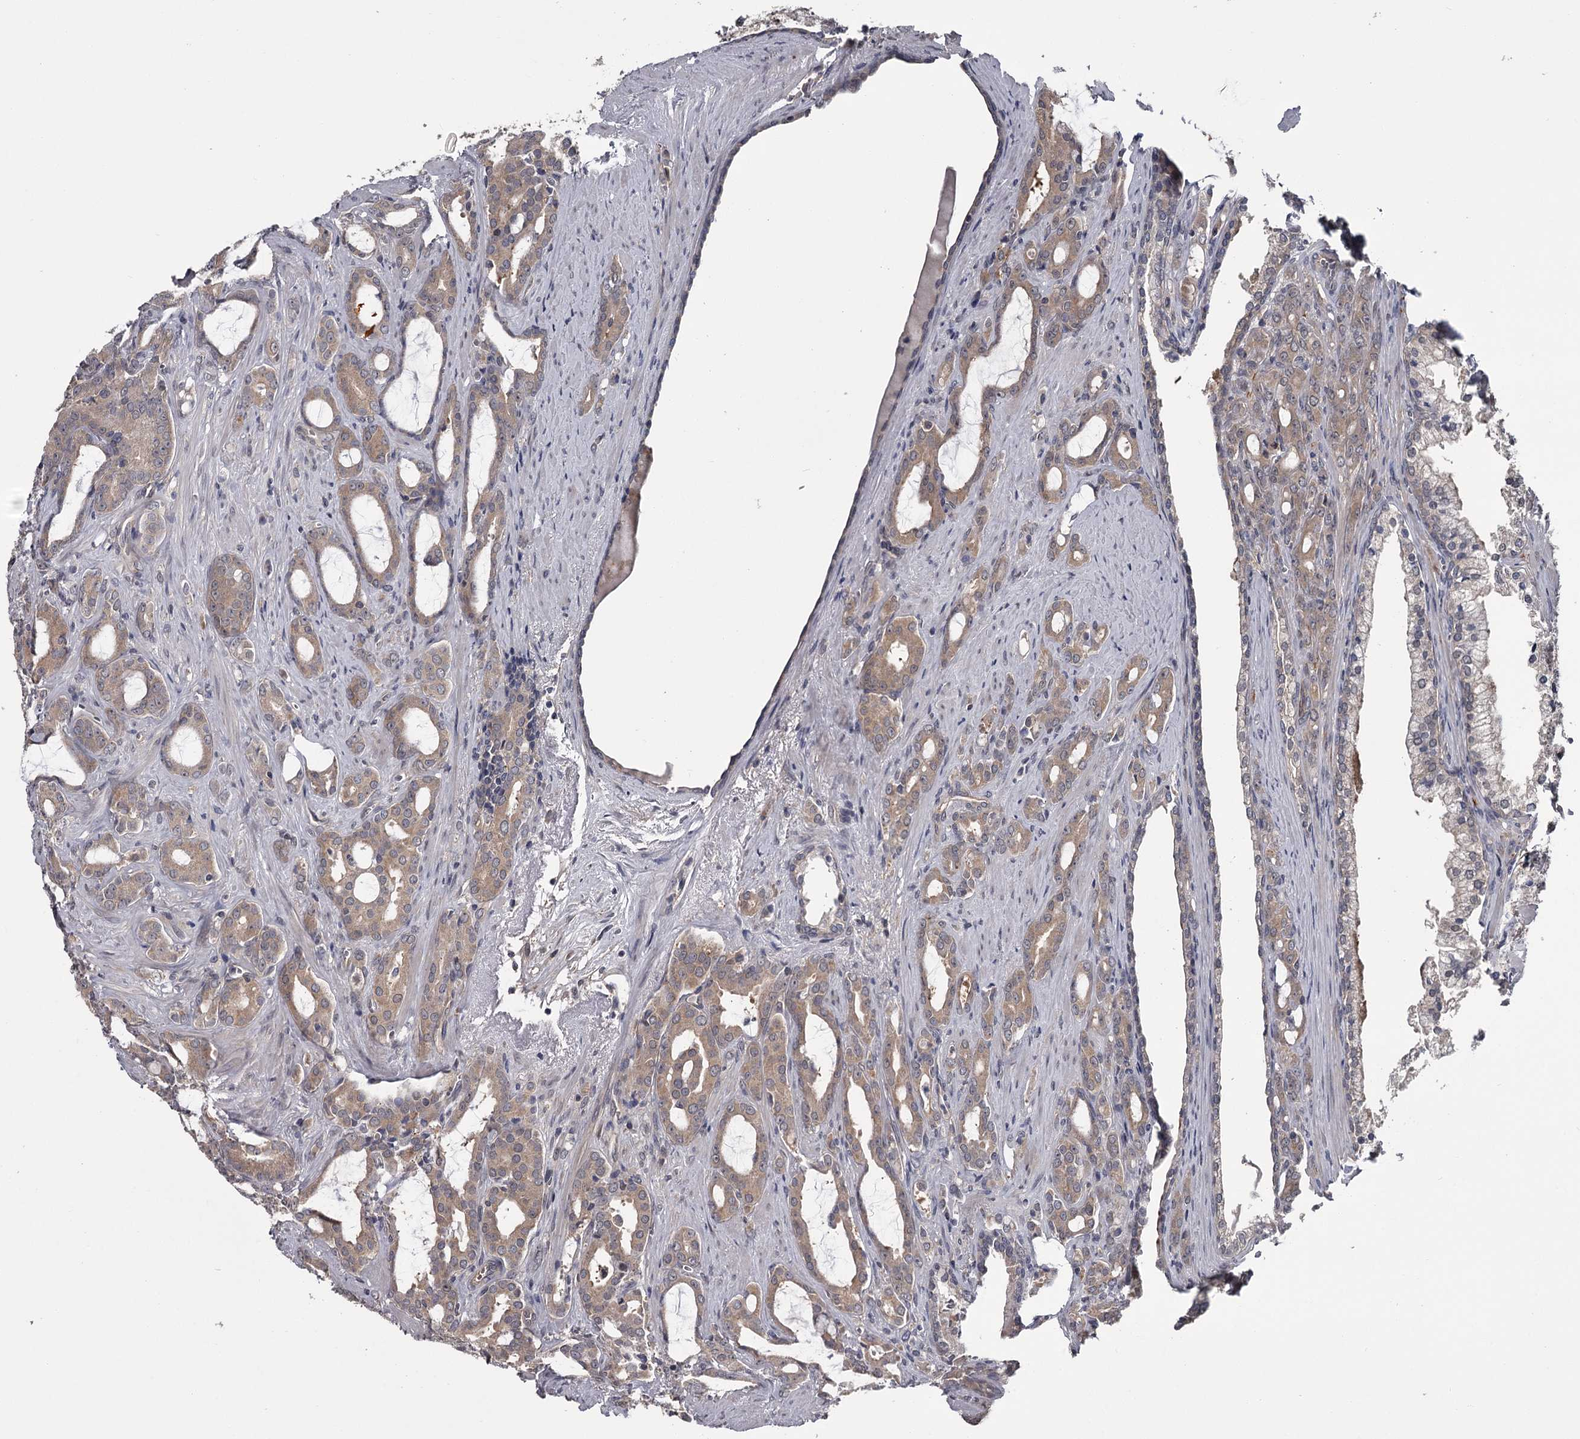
{"staining": {"intensity": "weak", "quantity": "25%-75%", "location": "cytoplasmic/membranous"}, "tissue": "prostate cancer", "cell_type": "Tumor cells", "image_type": "cancer", "snomed": [{"axis": "morphology", "description": "Adenocarcinoma, High grade"}, {"axis": "topography", "description": "Prostate"}], "caption": "The image displays immunohistochemical staining of prostate high-grade adenocarcinoma. There is weak cytoplasmic/membranous expression is present in about 25%-75% of tumor cells.", "gene": "DAO", "patient": {"sex": "male", "age": 72}}